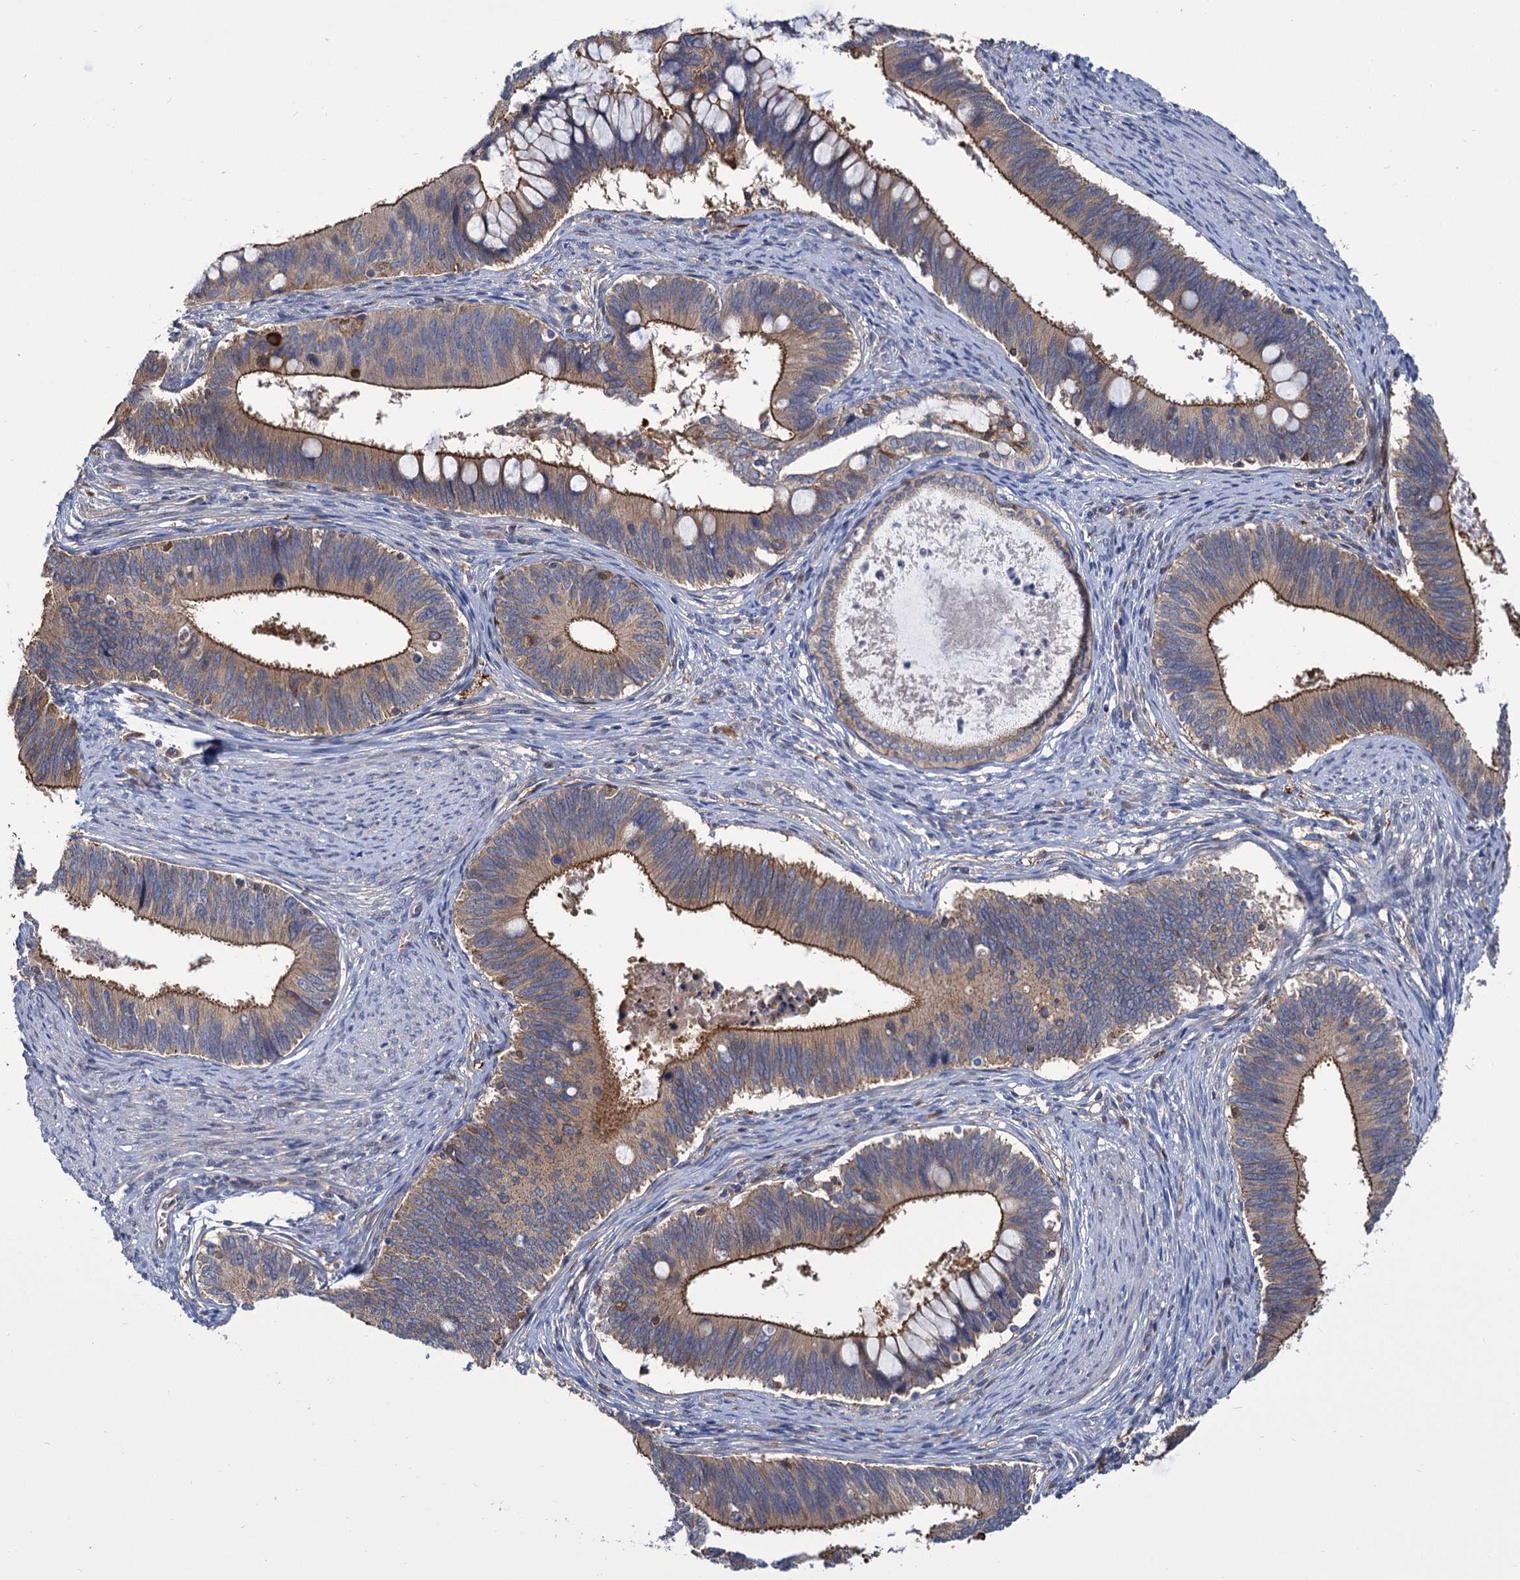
{"staining": {"intensity": "moderate", "quantity": "25%-75%", "location": "cytoplasmic/membranous"}, "tissue": "cervical cancer", "cell_type": "Tumor cells", "image_type": "cancer", "snomed": [{"axis": "morphology", "description": "Adenocarcinoma, NOS"}, {"axis": "topography", "description": "Cervix"}], "caption": "Immunohistochemistry (IHC) of adenocarcinoma (cervical) reveals medium levels of moderate cytoplasmic/membranous staining in about 25%-75% of tumor cells. (DAB (3,3'-diaminobenzidine) = brown stain, brightfield microscopy at high magnification).", "gene": "GCLC", "patient": {"sex": "female", "age": 42}}